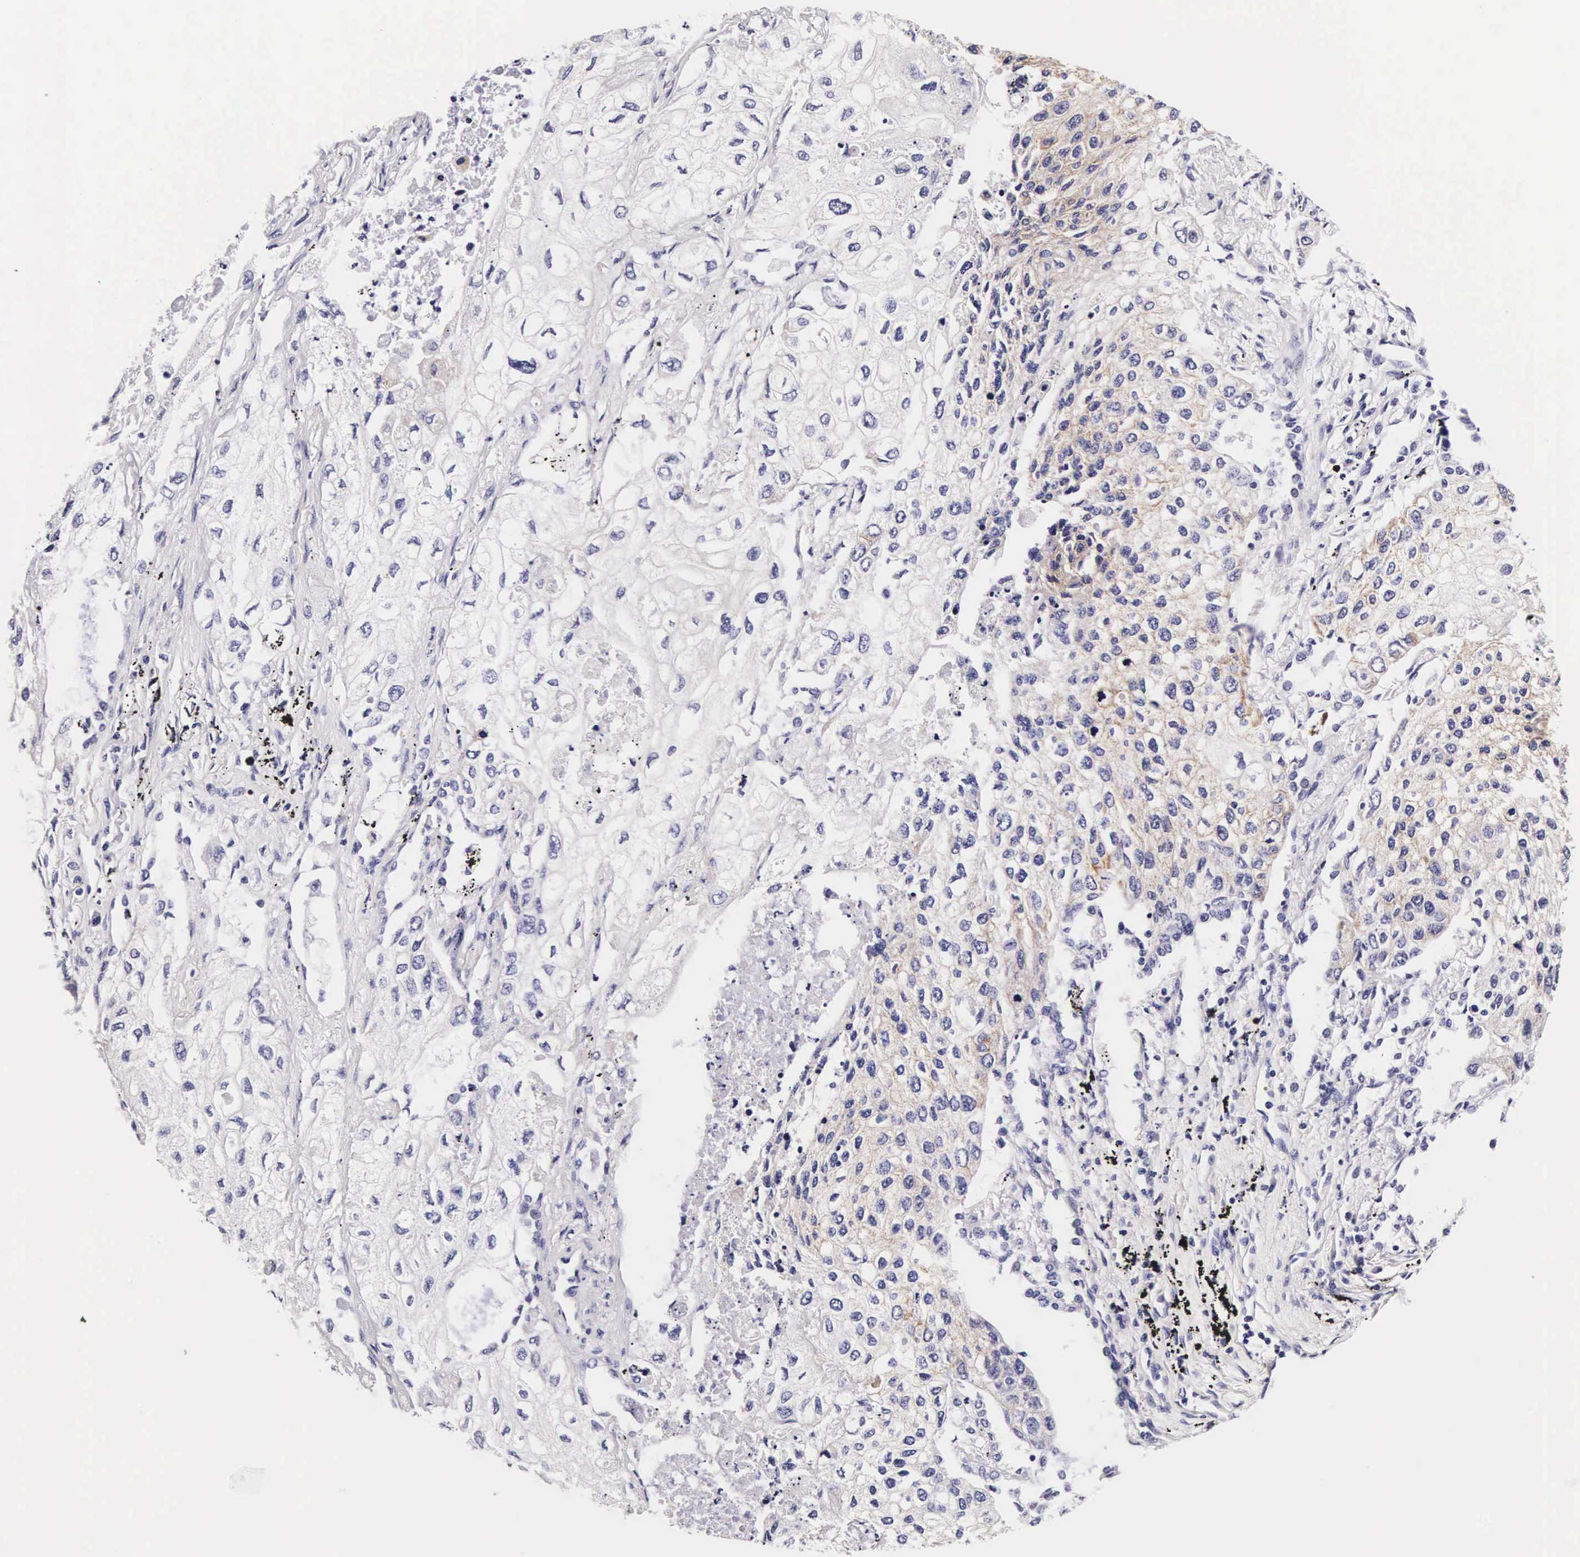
{"staining": {"intensity": "negative", "quantity": "none", "location": "none"}, "tissue": "lung cancer", "cell_type": "Tumor cells", "image_type": "cancer", "snomed": [{"axis": "morphology", "description": "Squamous cell carcinoma, NOS"}, {"axis": "topography", "description": "Lung"}], "caption": "This is an immunohistochemistry histopathology image of squamous cell carcinoma (lung). There is no expression in tumor cells.", "gene": "UPRT", "patient": {"sex": "male", "age": 75}}